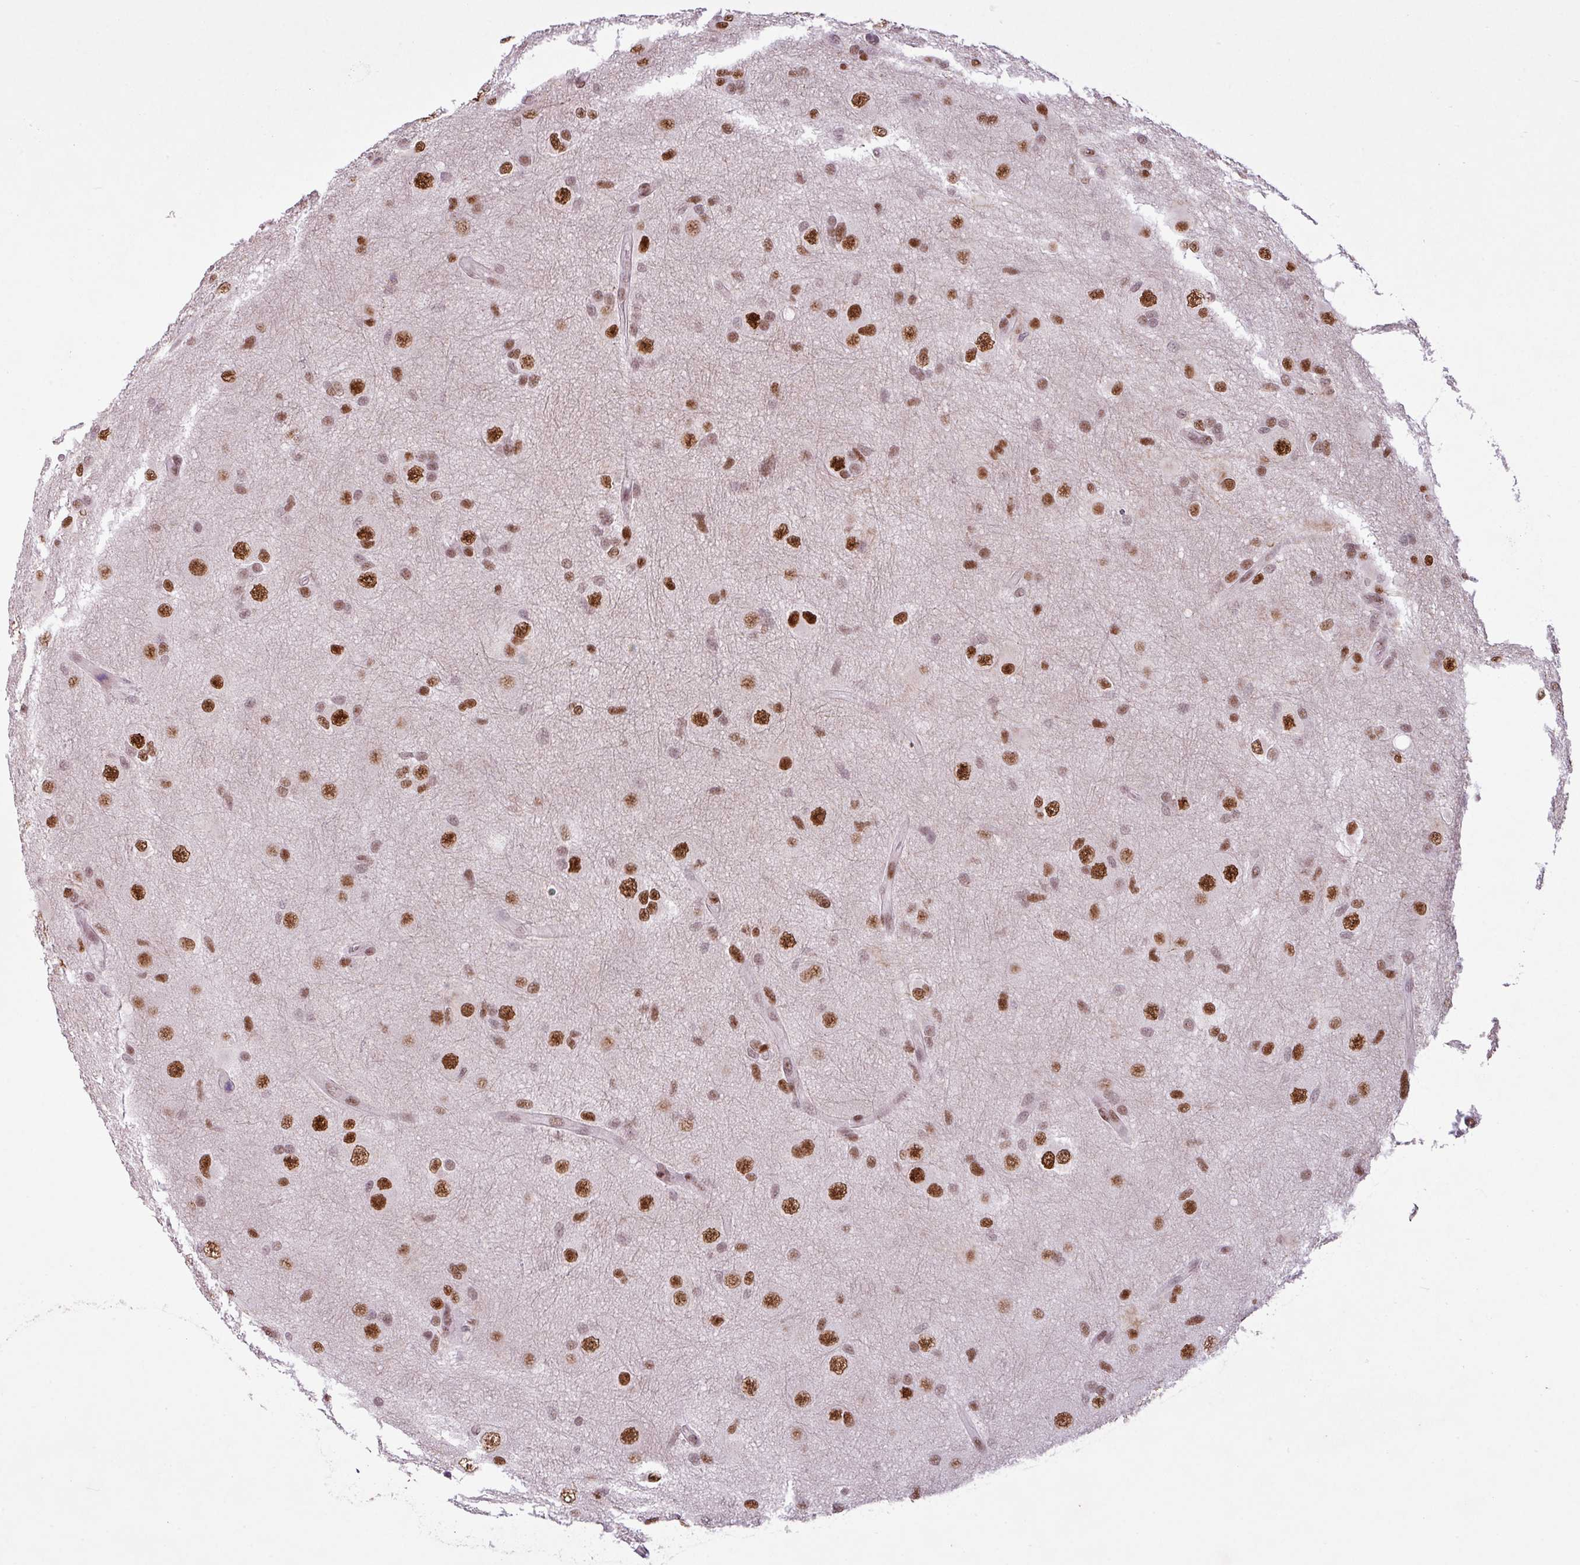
{"staining": {"intensity": "strong", "quantity": "25%-75%", "location": "nuclear"}, "tissue": "glioma", "cell_type": "Tumor cells", "image_type": "cancer", "snomed": [{"axis": "morphology", "description": "Glioma, malignant, High grade"}, {"axis": "topography", "description": "Brain"}], "caption": "IHC histopathology image of glioma stained for a protein (brown), which displays high levels of strong nuclear staining in about 25%-75% of tumor cells.", "gene": "PRDM5", "patient": {"sex": "male", "age": 53}}